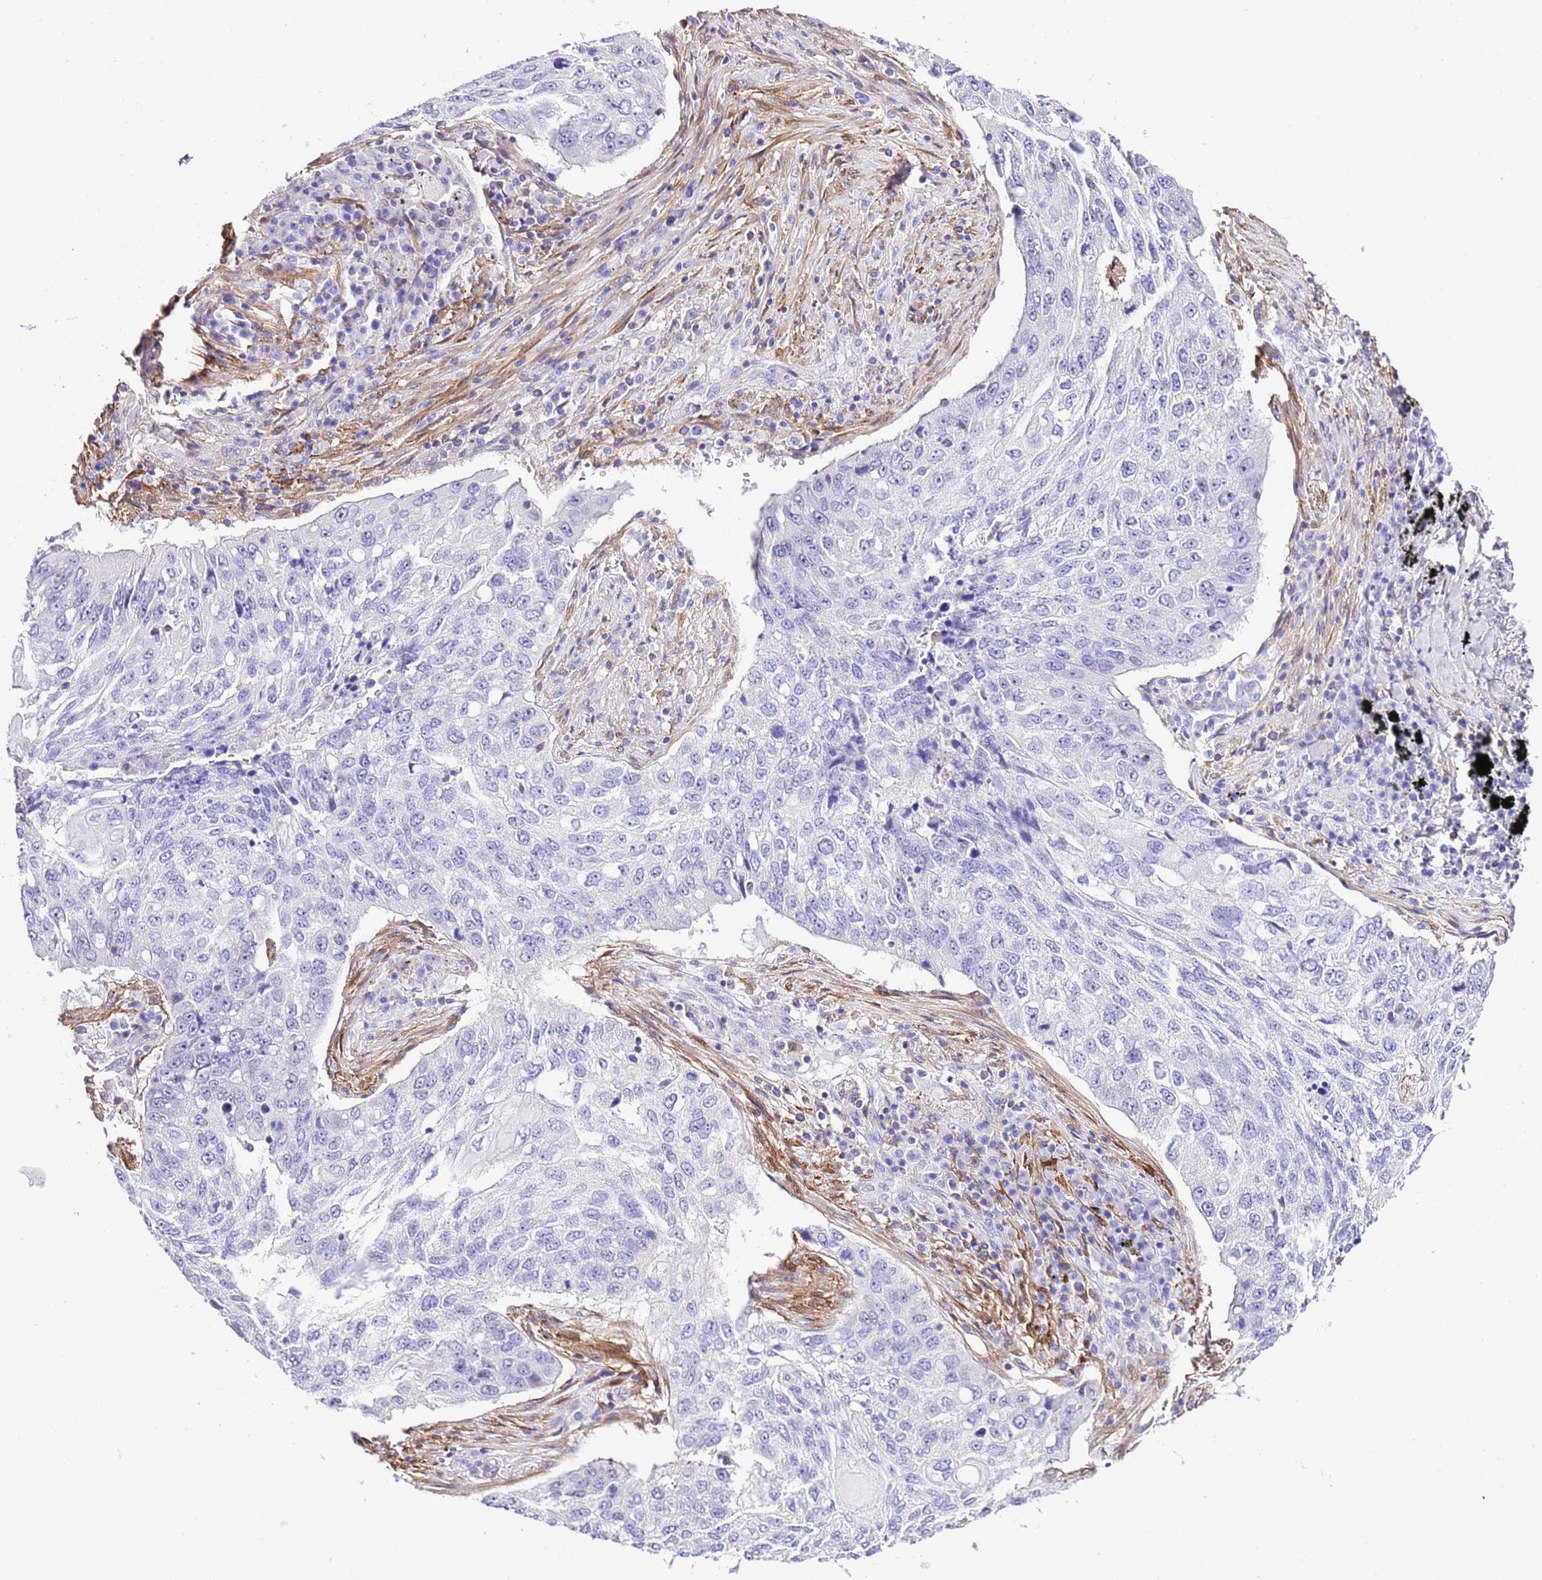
{"staining": {"intensity": "negative", "quantity": "none", "location": "none"}, "tissue": "lung cancer", "cell_type": "Tumor cells", "image_type": "cancer", "snomed": [{"axis": "morphology", "description": "Squamous cell carcinoma, NOS"}, {"axis": "topography", "description": "Lung"}], "caption": "This micrograph is of squamous cell carcinoma (lung) stained with immunohistochemistry to label a protein in brown with the nuclei are counter-stained blue. There is no staining in tumor cells.", "gene": "CNN2", "patient": {"sex": "female", "age": 63}}